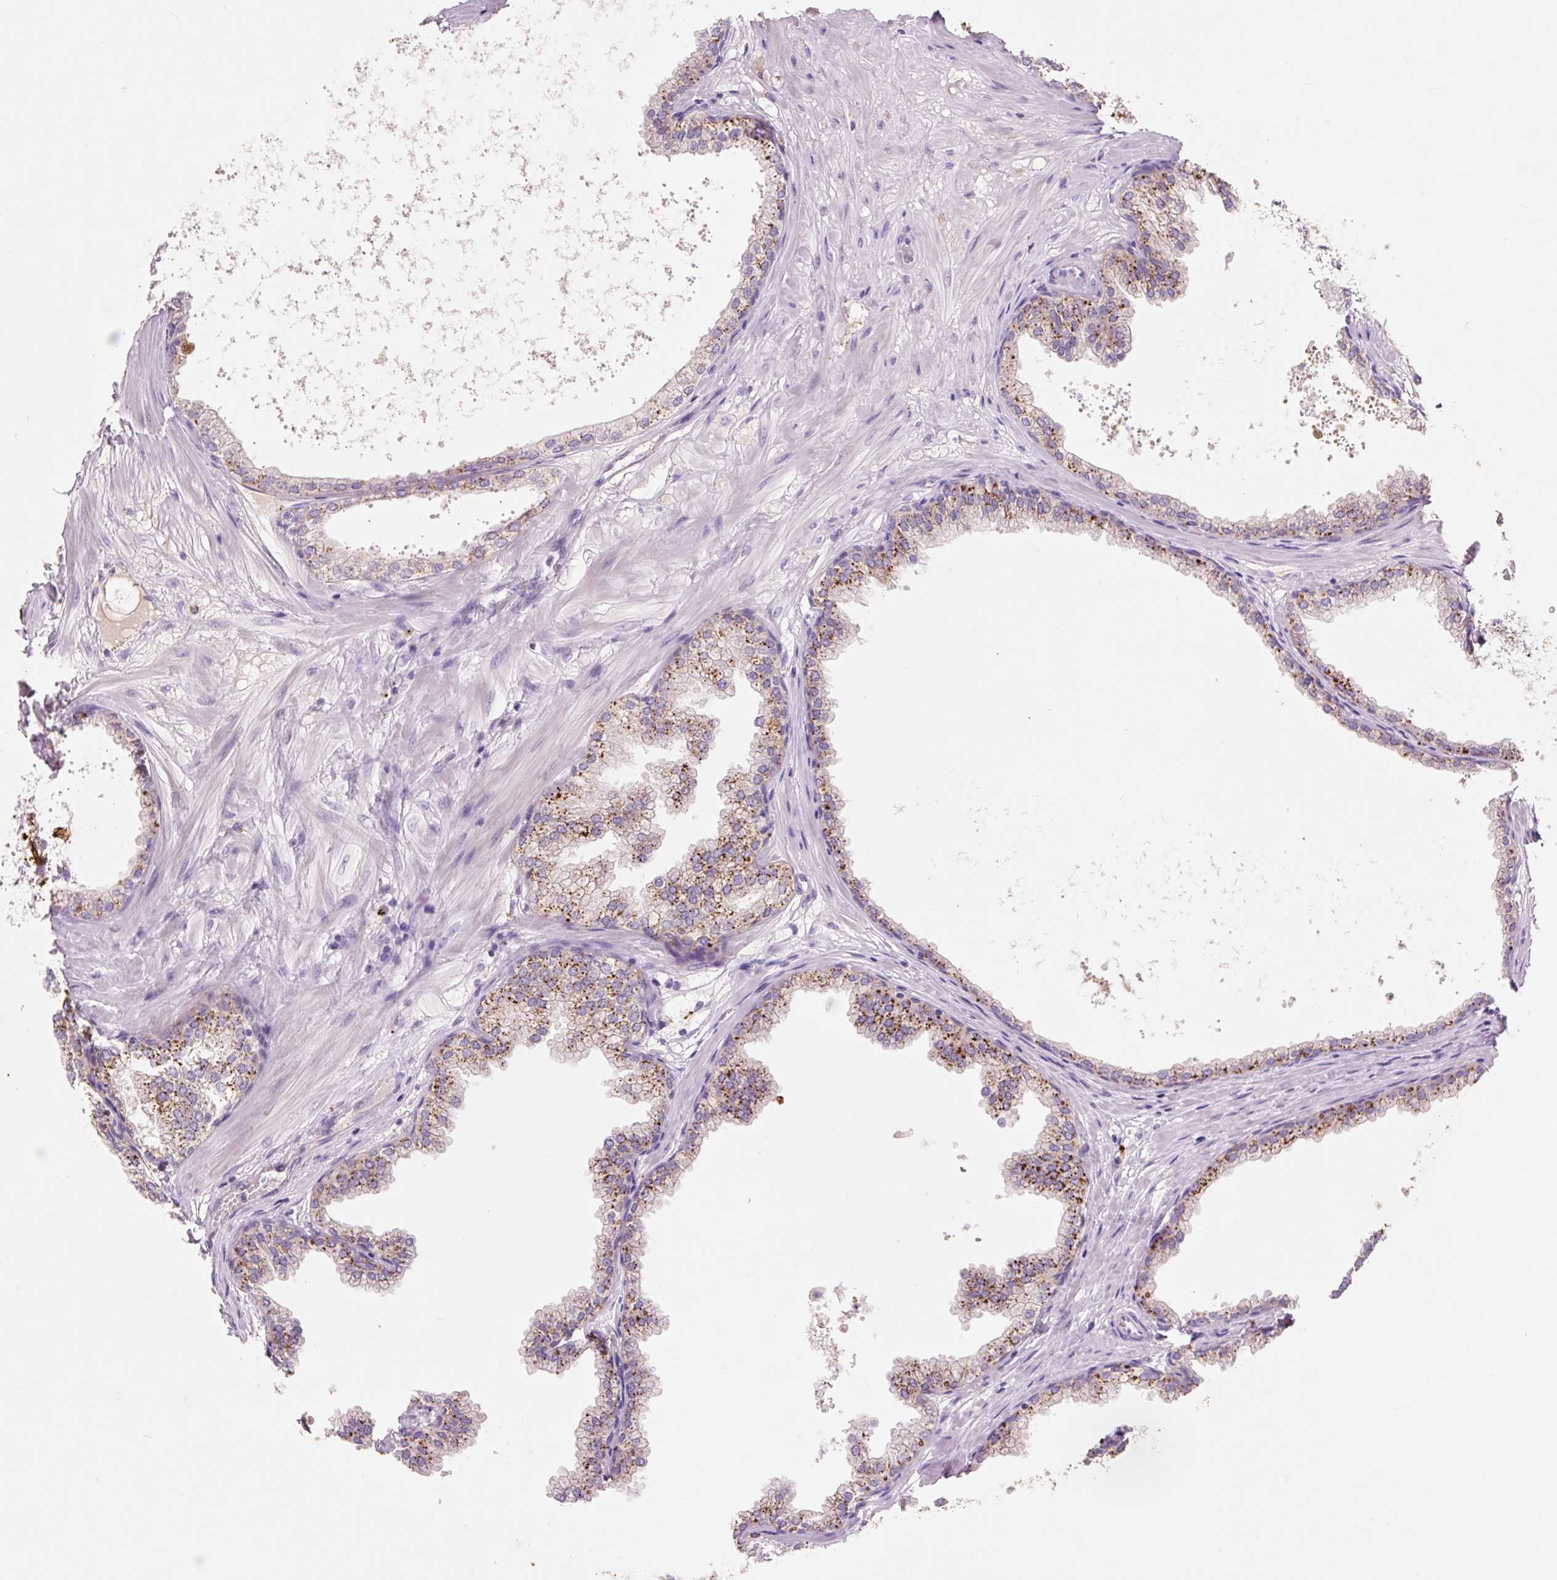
{"staining": {"intensity": "strong", "quantity": ">75%", "location": "cytoplasmic/membranous"}, "tissue": "prostate", "cell_type": "Glandular cells", "image_type": "normal", "snomed": [{"axis": "morphology", "description": "Normal tissue, NOS"}, {"axis": "topography", "description": "Prostate"}], "caption": "Strong cytoplasmic/membranous protein expression is identified in about >75% of glandular cells in prostate. The protein is stained brown, and the nuclei are stained in blue (DAB IHC with brightfield microscopy, high magnification).", "gene": "HEXA", "patient": {"sex": "male", "age": 37}}